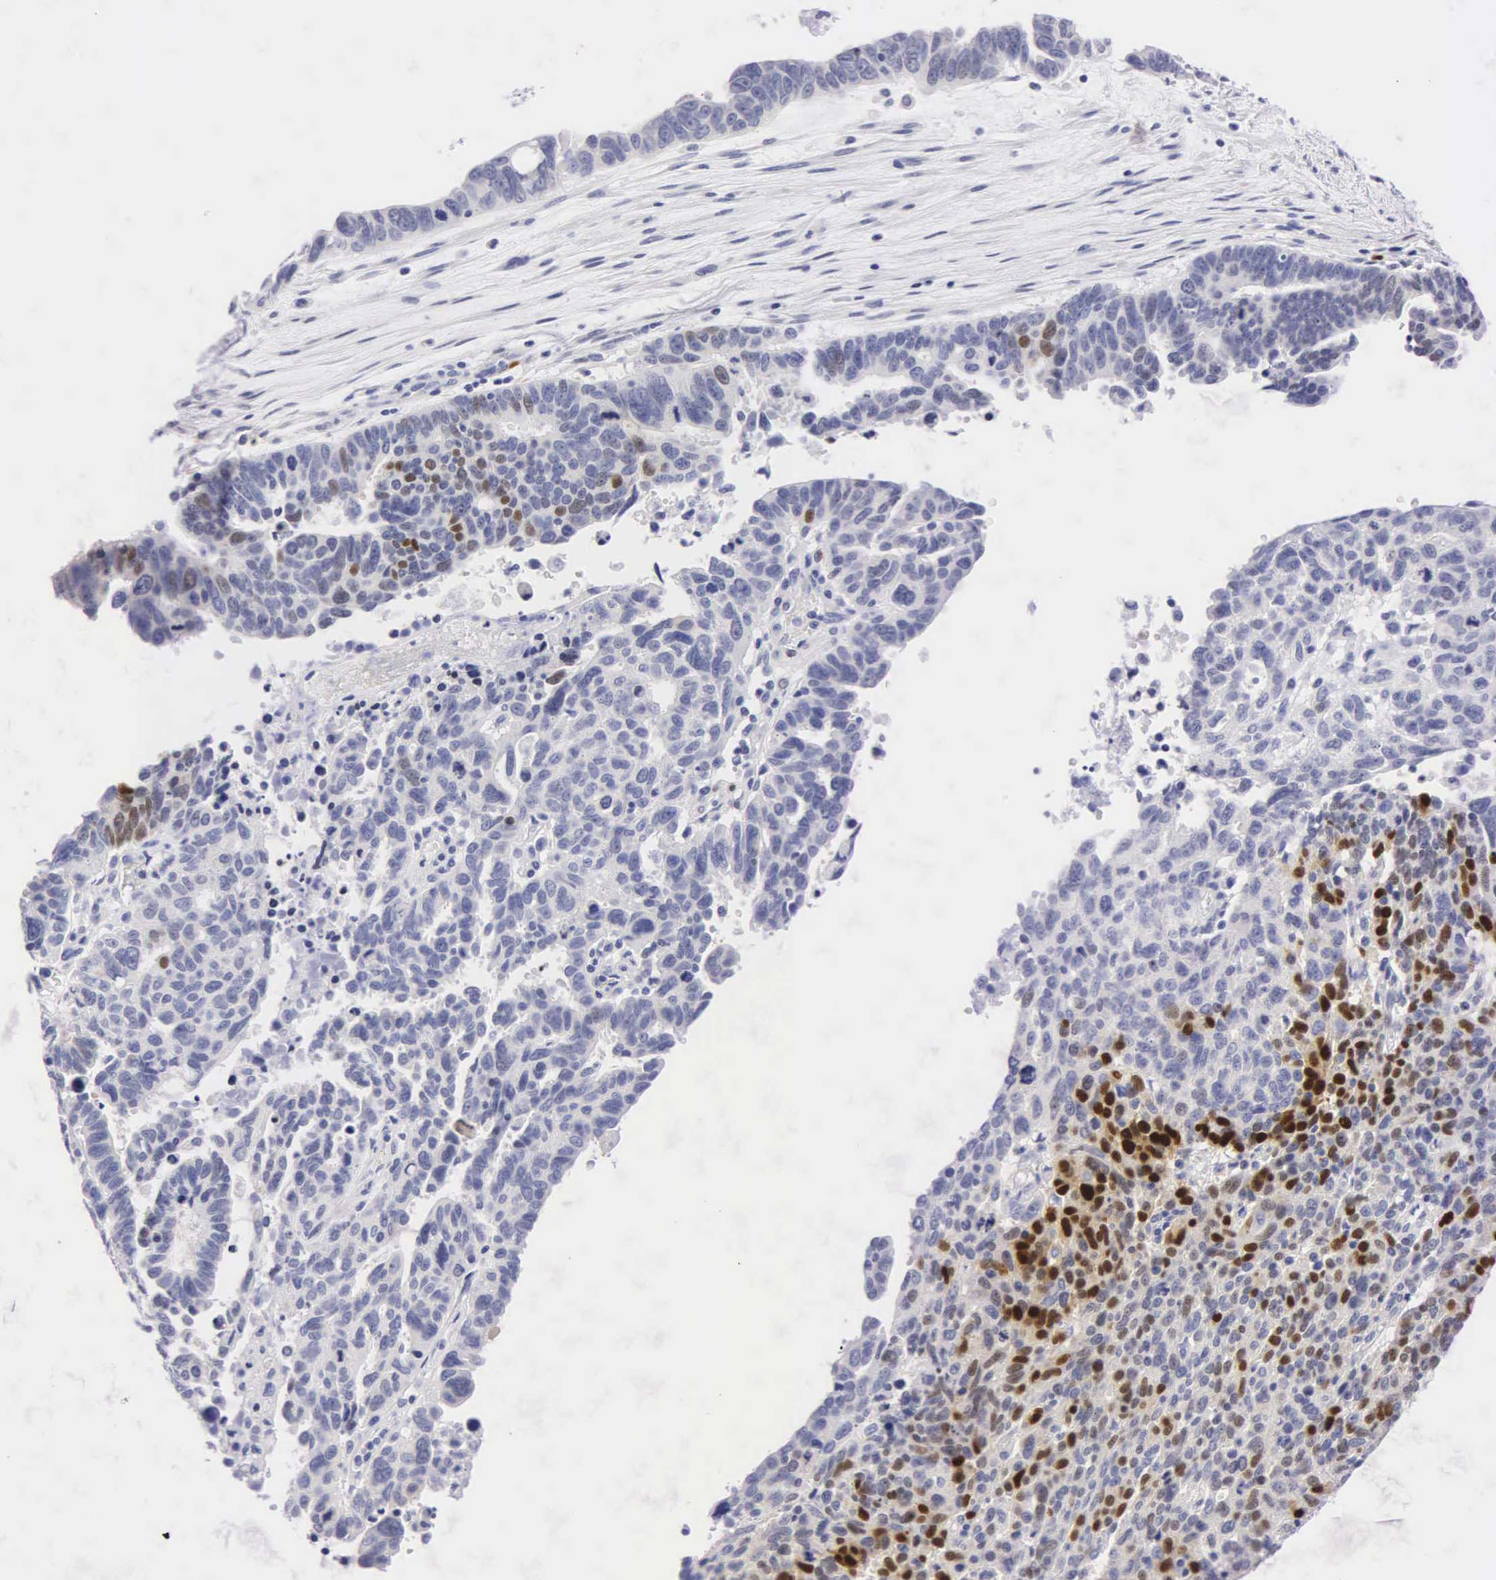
{"staining": {"intensity": "weak", "quantity": "25%-75%", "location": "nuclear"}, "tissue": "ovarian cancer", "cell_type": "Tumor cells", "image_type": "cancer", "snomed": [{"axis": "morphology", "description": "Carcinoma, endometroid"}, {"axis": "morphology", "description": "Cystadenocarcinoma, serous, NOS"}, {"axis": "topography", "description": "Ovary"}], "caption": "High-magnification brightfield microscopy of ovarian cancer stained with DAB (brown) and counterstained with hematoxylin (blue). tumor cells exhibit weak nuclear expression is seen in about25%-75% of cells.", "gene": "PGR", "patient": {"sex": "female", "age": 45}}